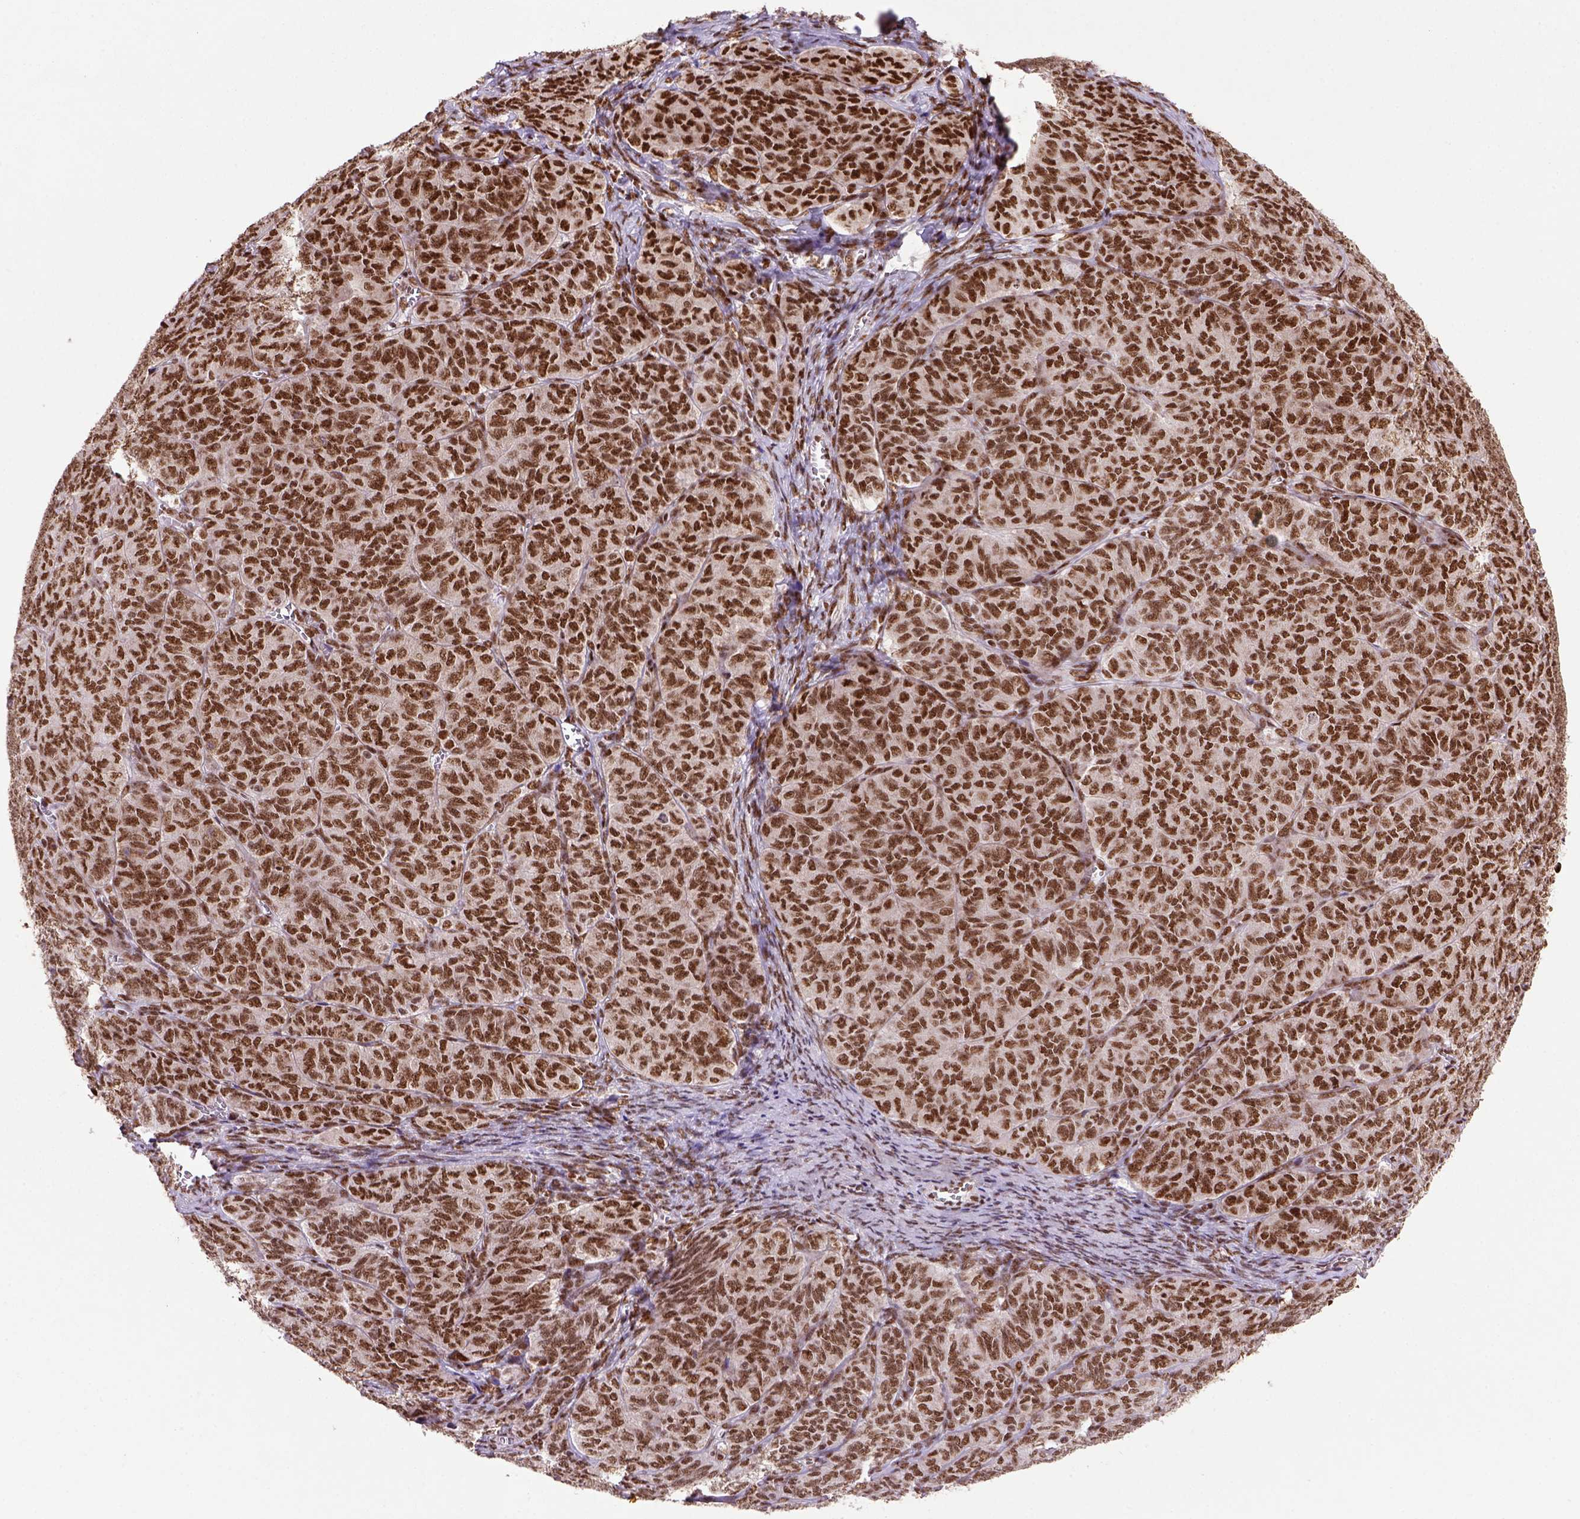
{"staining": {"intensity": "moderate", "quantity": ">75%", "location": "nuclear"}, "tissue": "ovarian cancer", "cell_type": "Tumor cells", "image_type": "cancer", "snomed": [{"axis": "morphology", "description": "Carcinoma, endometroid"}, {"axis": "topography", "description": "Ovary"}], "caption": "Protein staining of ovarian endometroid carcinoma tissue displays moderate nuclear staining in approximately >75% of tumor cells.", "gene": "NSMCE2", "patient": {"sex": "female", "age": 80}}